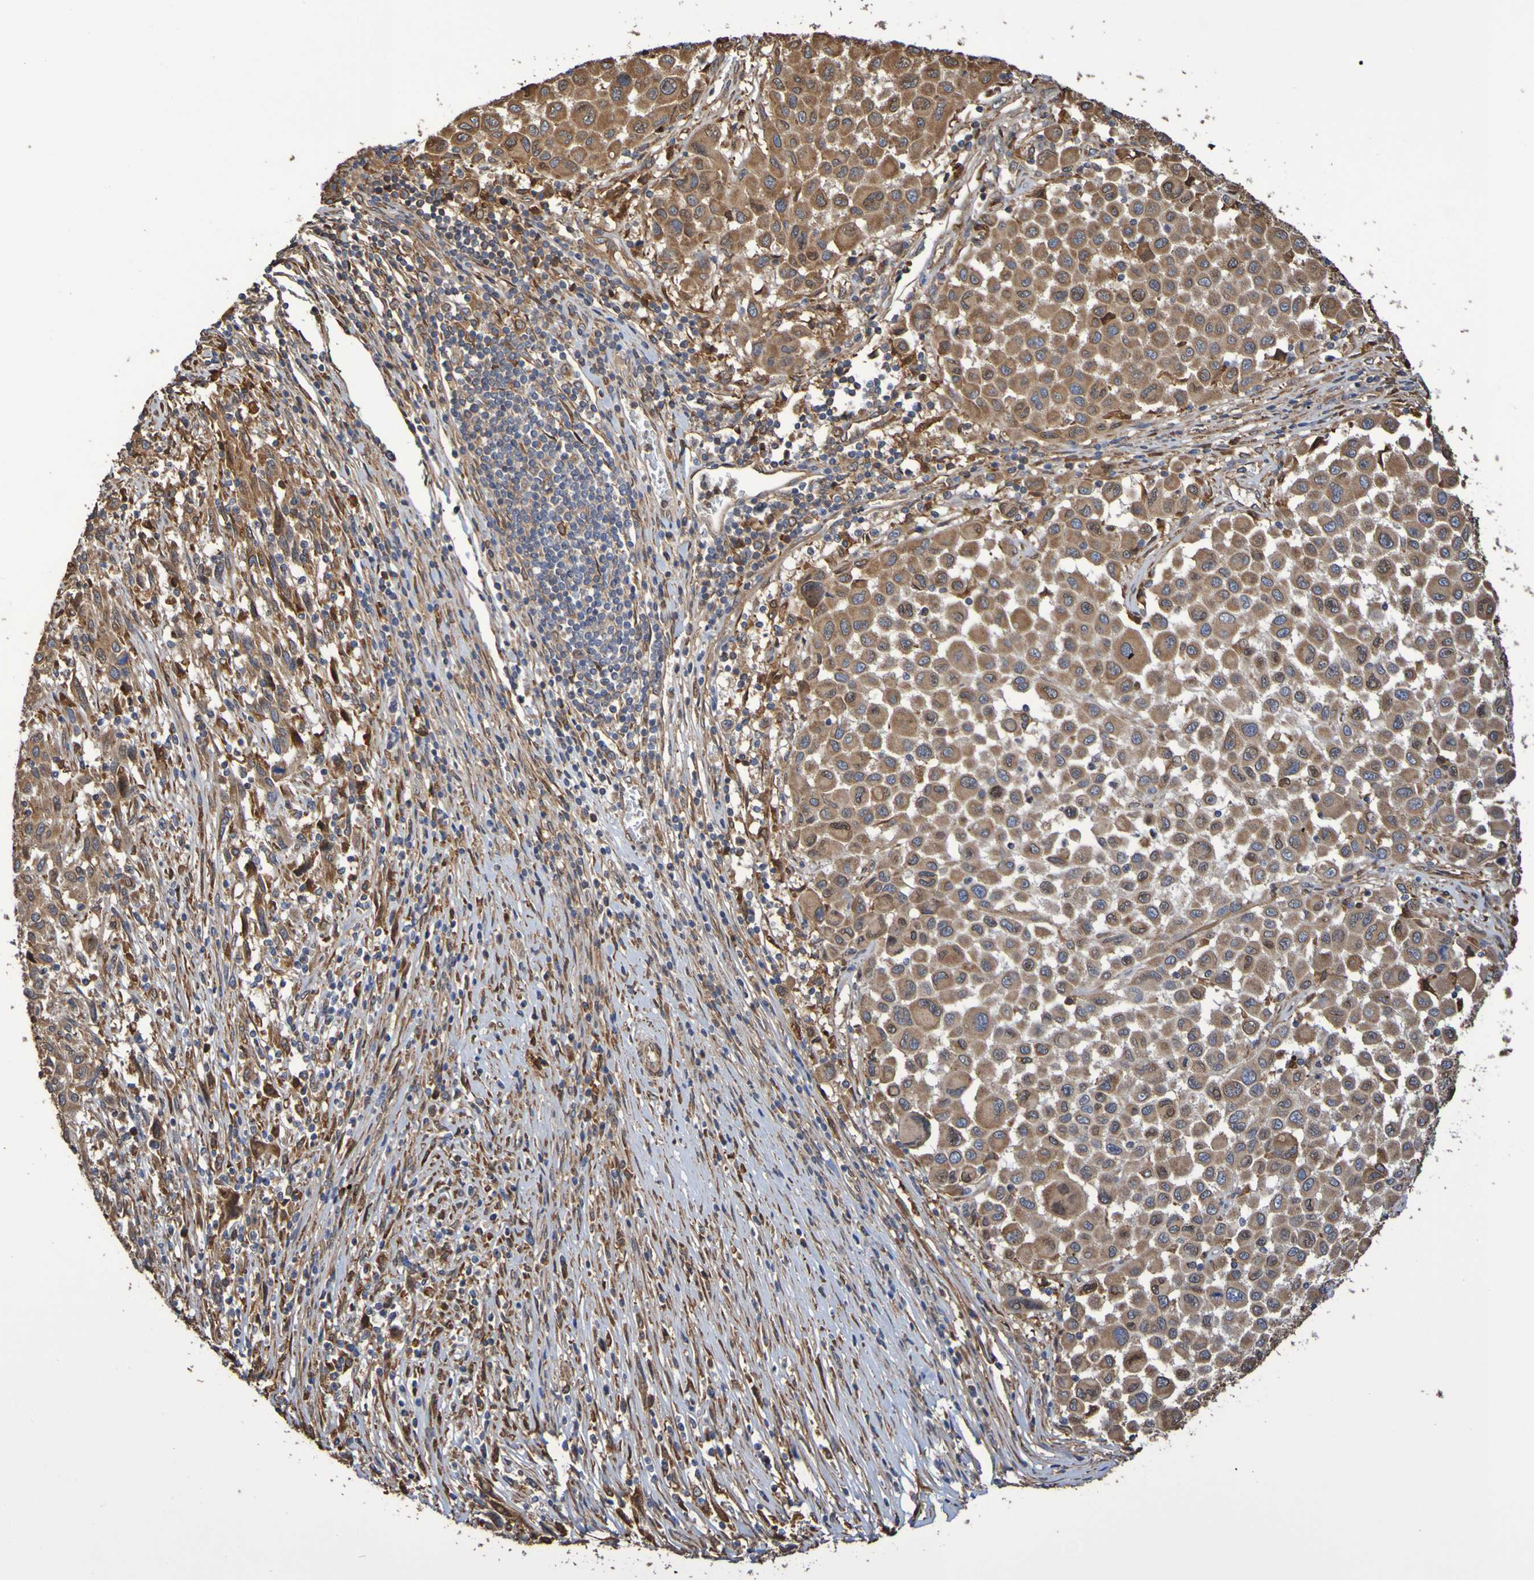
{"staining": {"intensity": "moderate", "quantity": ">75%", "location": "cytoplasmic/membranous"}, "tissue": "melanoma", "cell_type": "Tumor cells", "image_type": "cancer", "snomed": [{"axis": "morphology", "description": "Malignant melanoma, Metastatic site"}, {"axis": "topography", "description": "Lymph node"}], "caption": "Melanoma stained with a protein marker demonstrates moderate staining in tumor cells.", "gene": "RAB11A", "patient": {"sex": "male", "age": 61}}